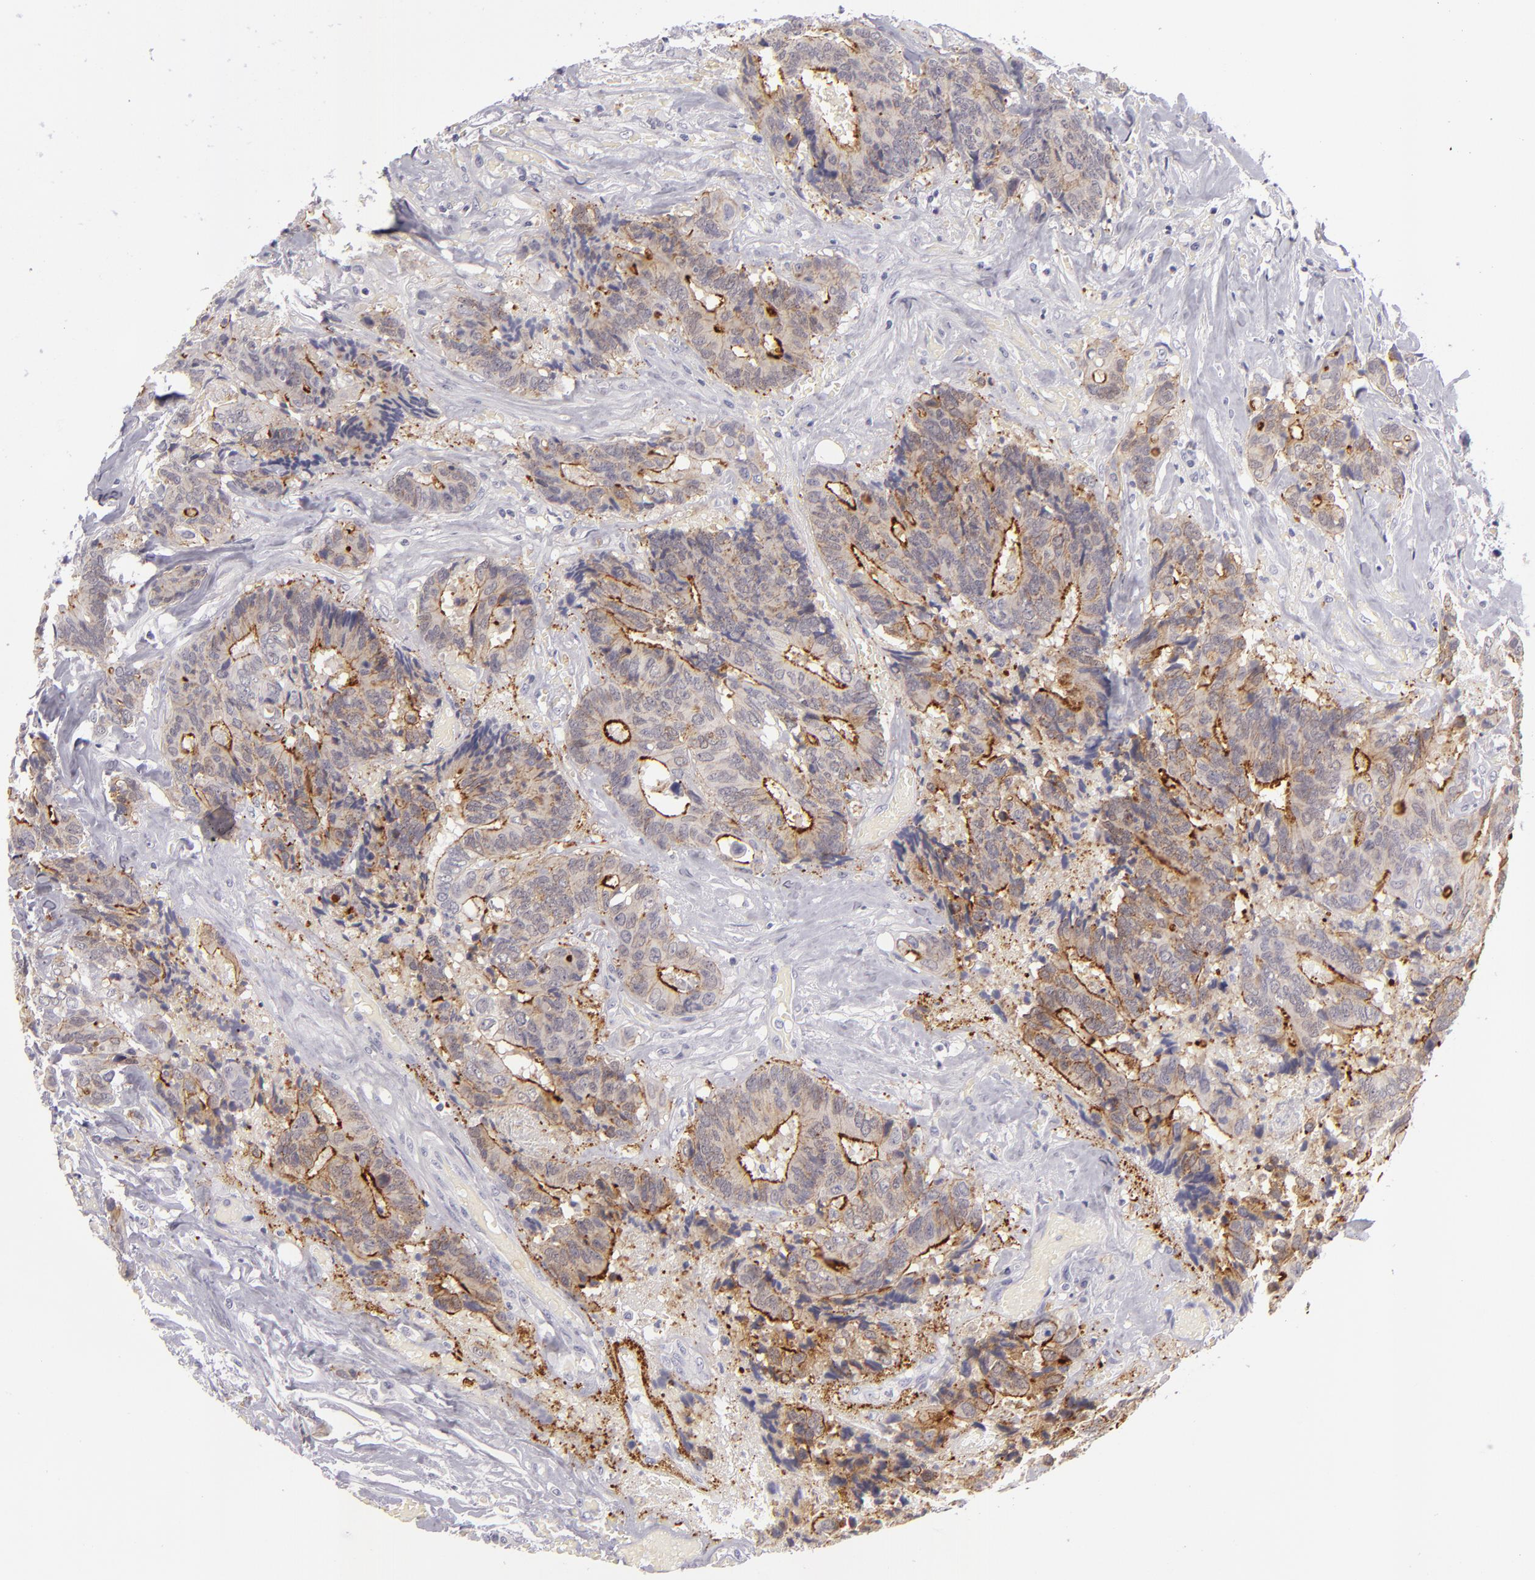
{"staining": {"intensity": "moderate", "quantity": "25%-75%", "location": "cytoplasmic/membranous"}, "tissue": "colorectal cancer", "cell_type": "Tumor cells", "image_type": "cancer", "snomed": [{"axis": "morphology", "description": "Adenocarcinoma, NOS"}, {"axis": "topography", "description": "Rectum"}], "caption": "Immunohistochemical staining of colorectal cancer reveals medium levels of moderate cytoplasmic/membranous protein positivity in approximately 25%-75% of tumor cells.", "gene": "VIL1", "patient": {"sex": "male", "age": 55}}